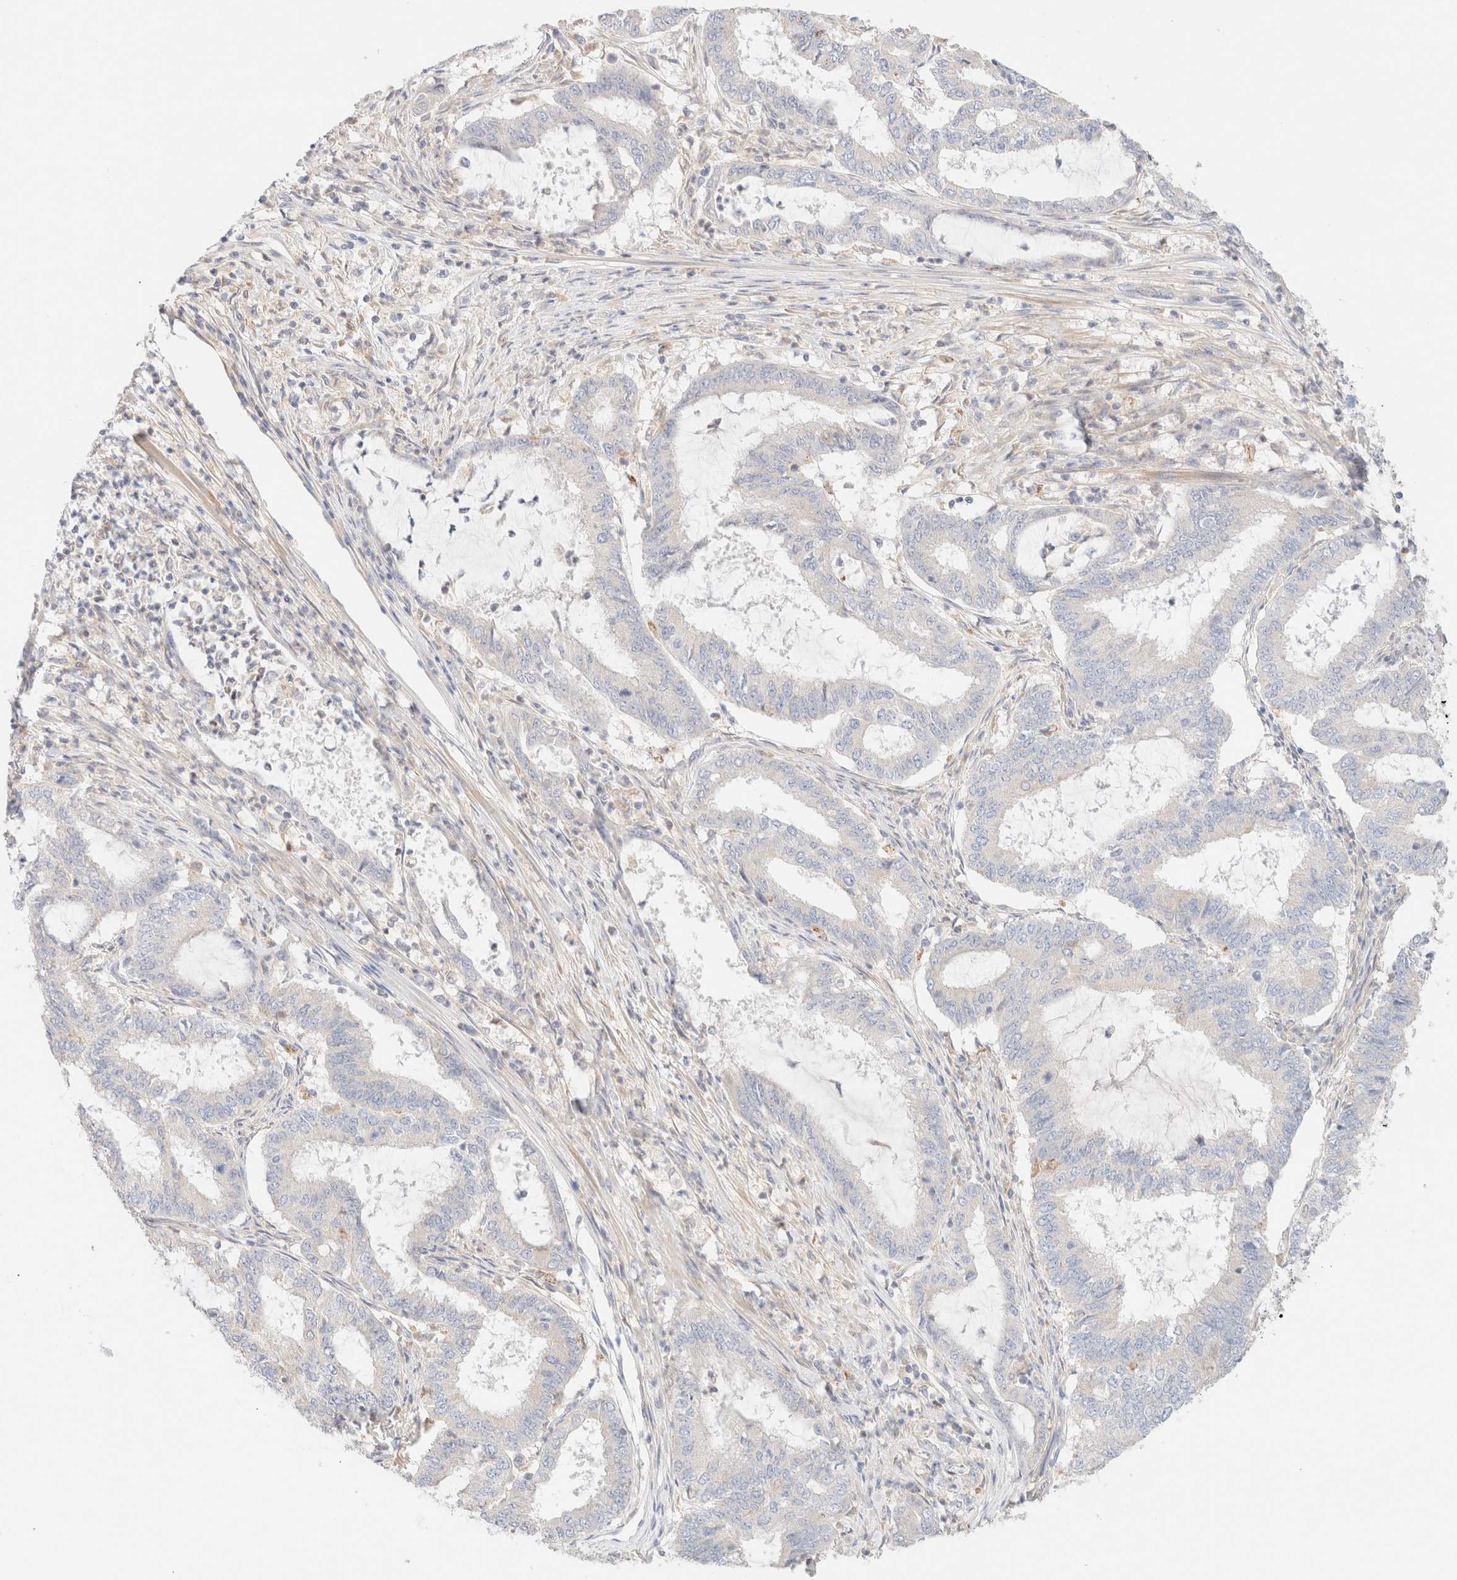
{"staining": {"intensity": "negative", "quantity": "none", "location": "none"}, "tissue": "endometrial cancer", "cell_type": "Tumor cells", "image_type": "cancer", "snomed": [{"axis": "morphology", "description": "Adenocarcinoma, NOS"}, {"axis": "topography", "description": "Endometrium"}], "caption": "Adenocarcinoma (endometrial) was stained to show a protein in brown. There is no significant positivity in tumor cells.", "gene": "SARM1", "patient": {"sex": "female", "age": 51}}